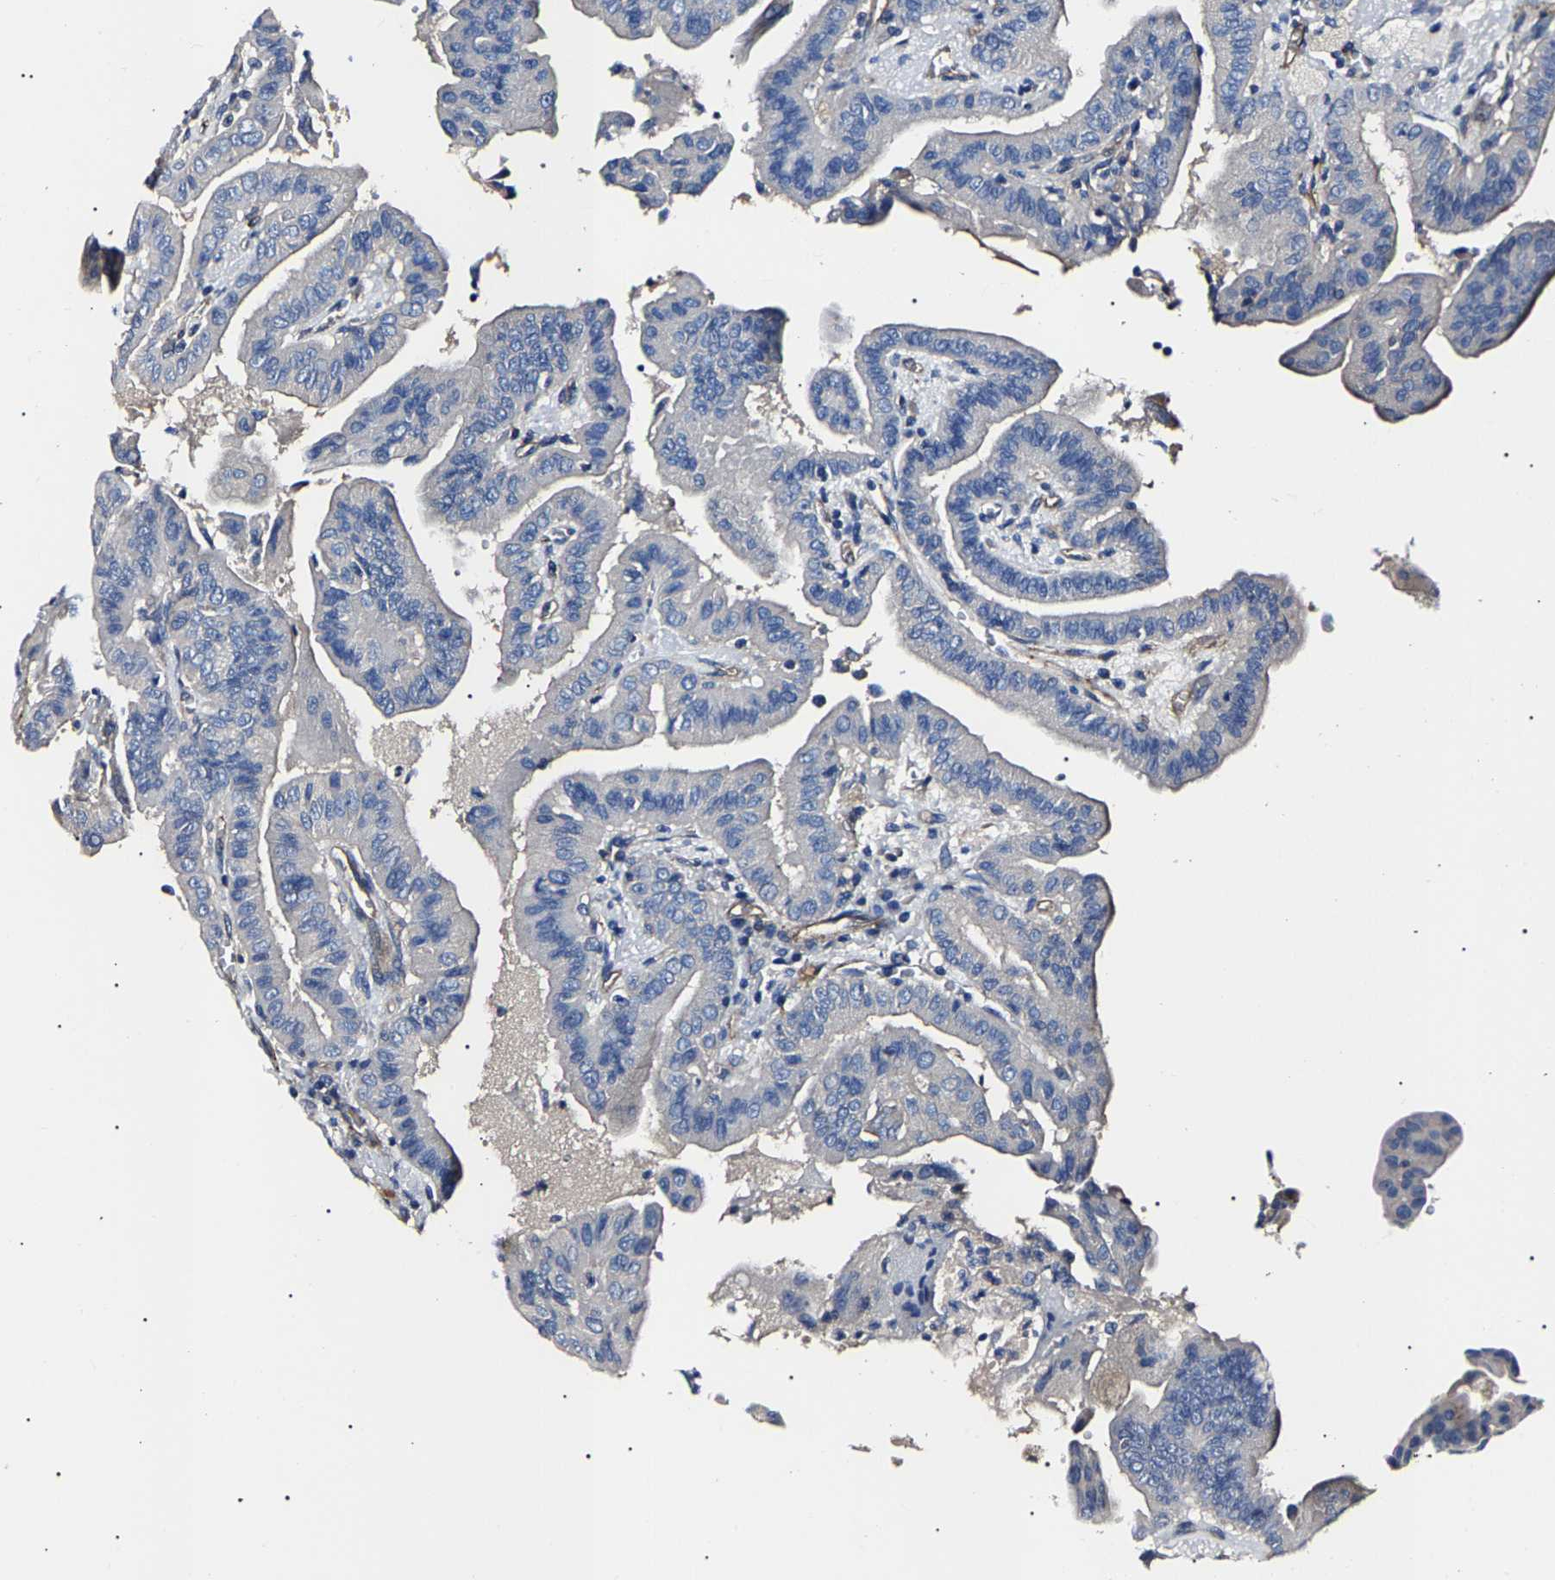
{"staining": {"intensity": "negative", "quantity": "none", "location": "none"}, "tissue": "thyroid cancer", "cell_type": "Tumor cells", "image_type": "cancer", "snomed": [{"axis": "morphology", "description": "Papillary adenocarcinoma, NOS"}, {"axis": "topography", "description": "Thyroid gland"}], "caption": "Immunohistochemical staining of thyroid cancer (papillary adenocarcinoma) demonstrates no significant staining in tumor cells.", "gene": "KLHL42", "patient": {"sex": "male", "age": 33}}